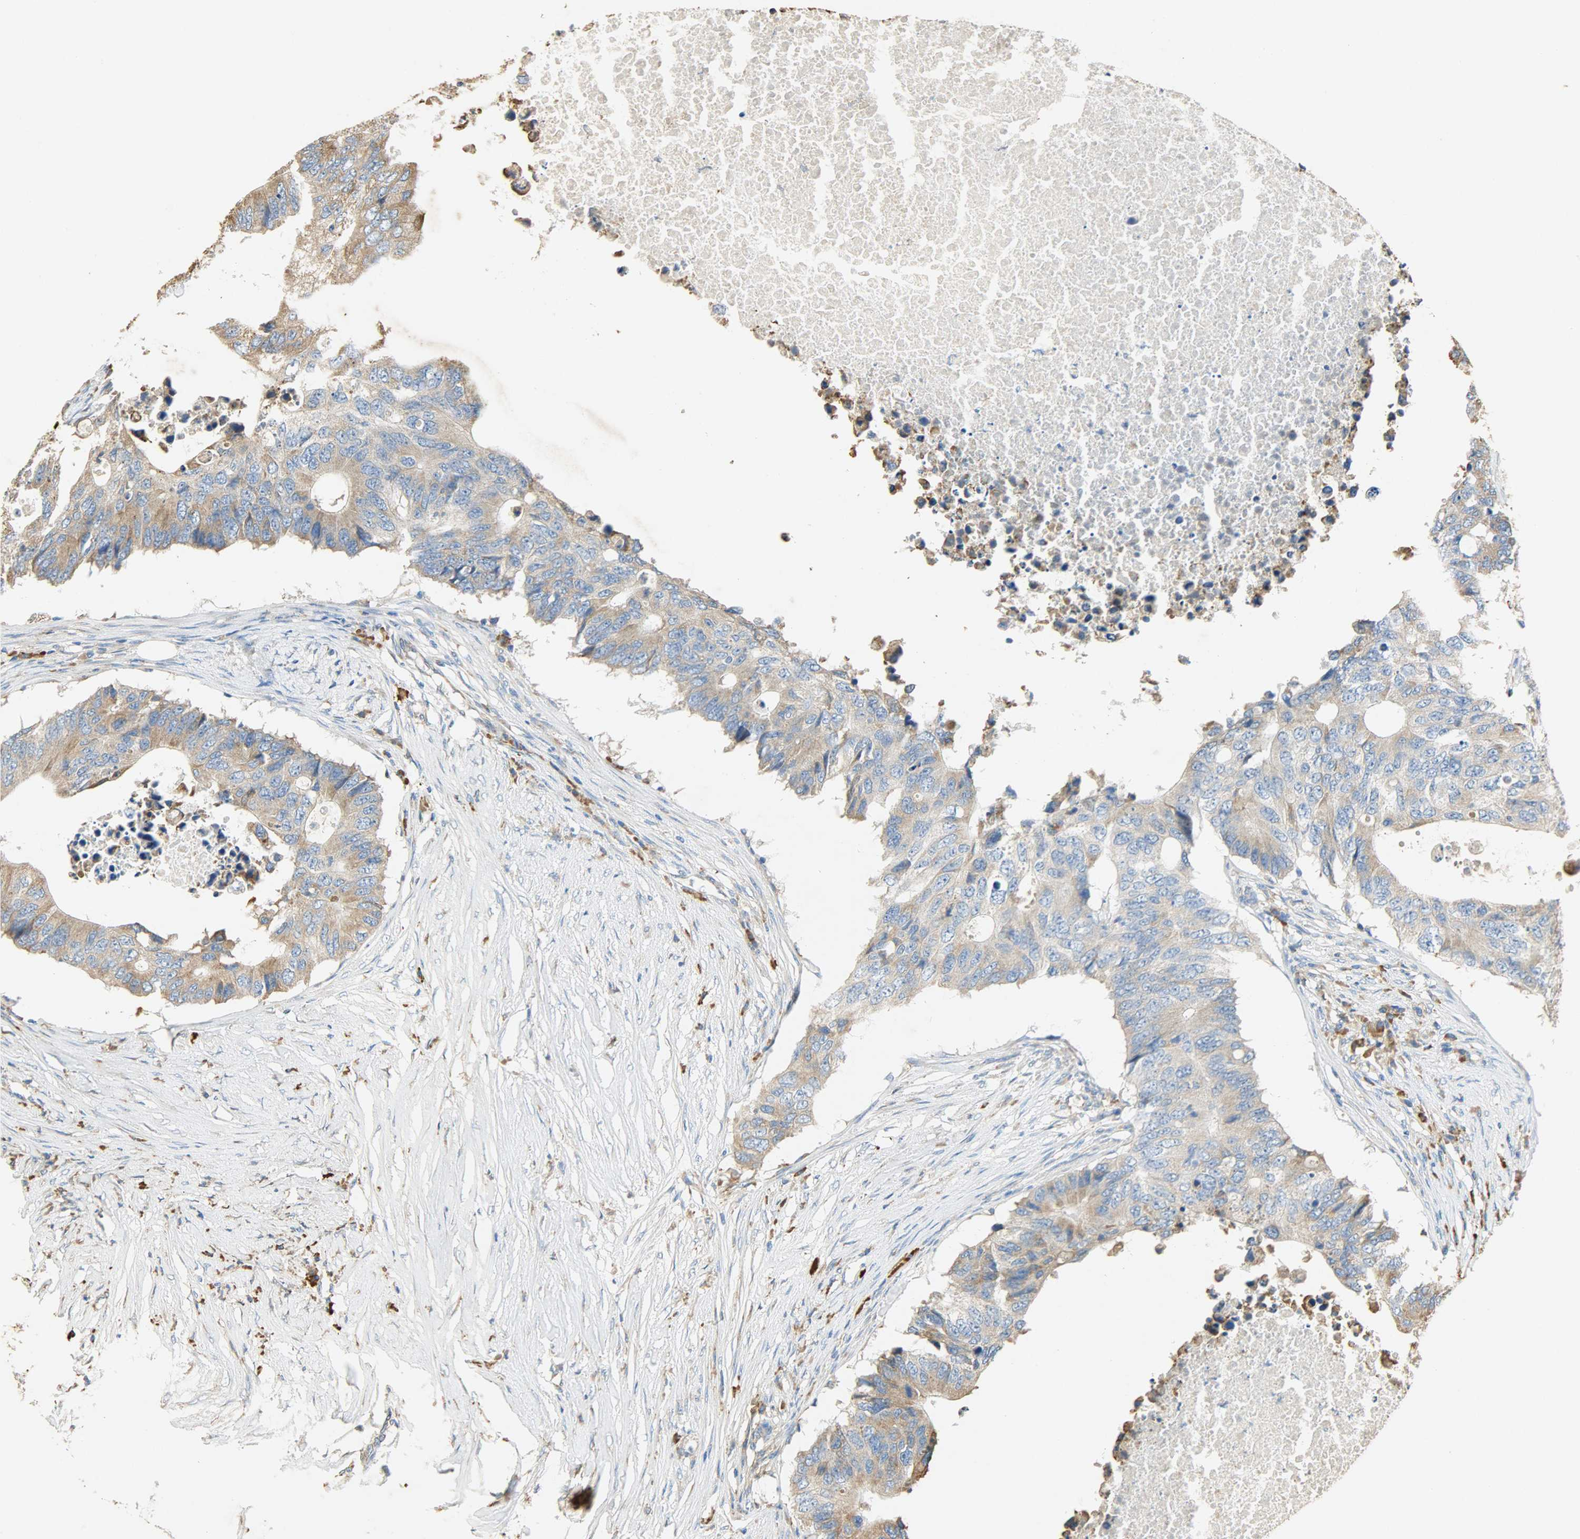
{"staining": {"intensity": "moderate", "quantity": "25%-75%", "location": "cytoplasmic/membranous"}, "tissue": "colorectal cancer", "cell_type": "Tumor cells", "image_type": "cancer", "snomed": [{"axis": "morphology", "description": "Adenocarcinoma, NOS"}, {"axis": "topography", "description": "Colon"}], "caption": "Colorectal cancer stained with immunohistochemistry exhibits moderate cytoplasmic/membranous staining in approximately 25%-75% of tumor cells. The staining was performed using DAB (3,3'-diaminobenzidine) to visualize the protein expression in brown, while the nuclei were stained in blue with hematoxylin (Magnification: 20x).", "gene": "HSPA5", "patient": {"sex": "male", "age": 71}}